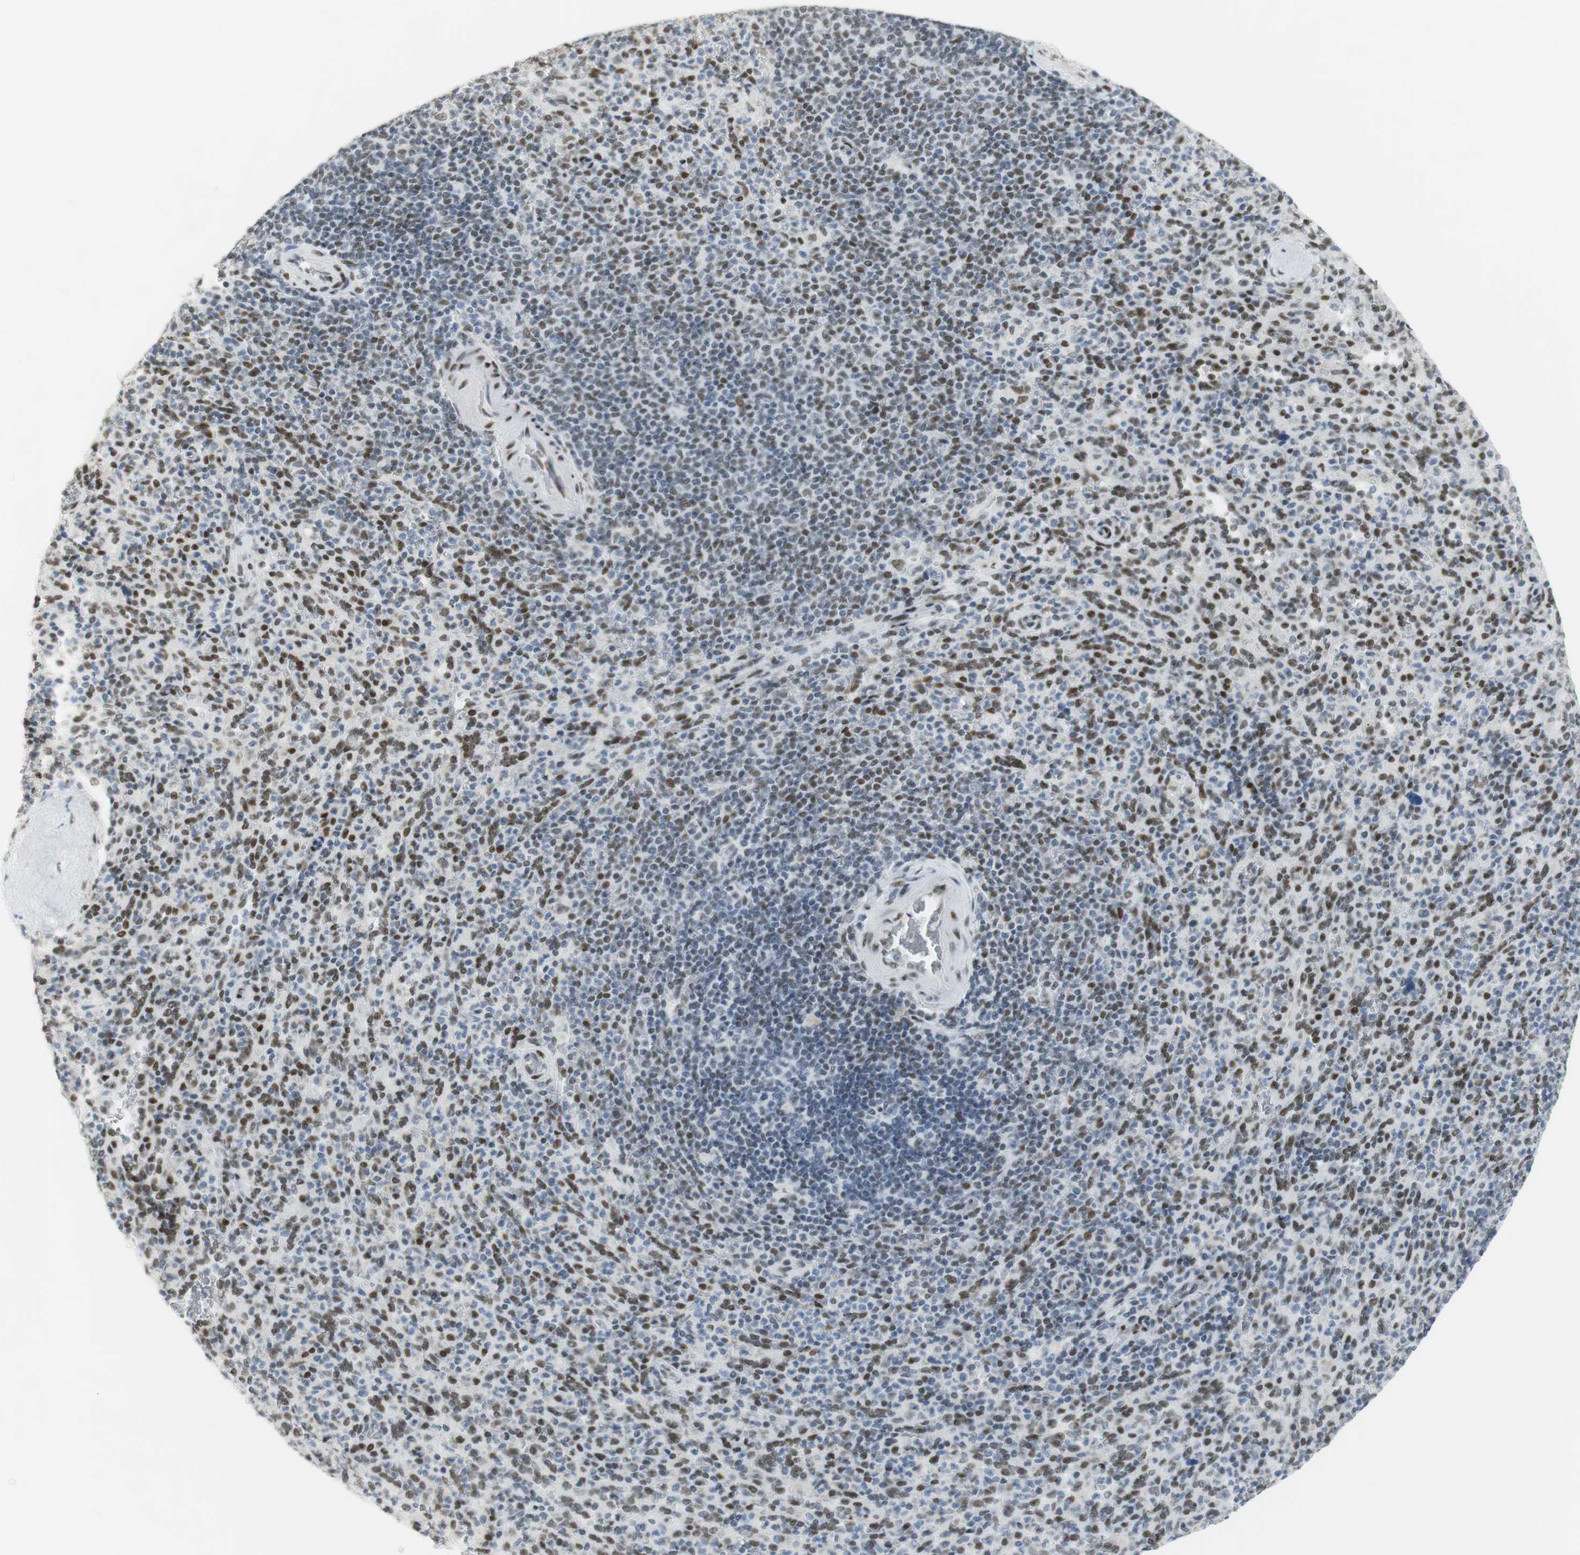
{"staining": {"intensity": "moderate", "quantity": "25%-75%", "location": "nuclear"}, "tissue": "spleen", "cell_type": "Cells in red pulp", "image_type": "normal", "snomed": [{"axis": "morphology", "description": "Normal tissue, NOS"}, {"axis": "topography", "description": "Spleen"}], "caption": "Immunohistochemistry (DAB) staining of unremarkable spleen reveals moderate nuclear protein staining in about 25%-75% of cells in red pulp. (IHC, brightfield microscopy, high magnification).", "gene": "BMI1", "patient": {"sex": "male", "age": 36}}